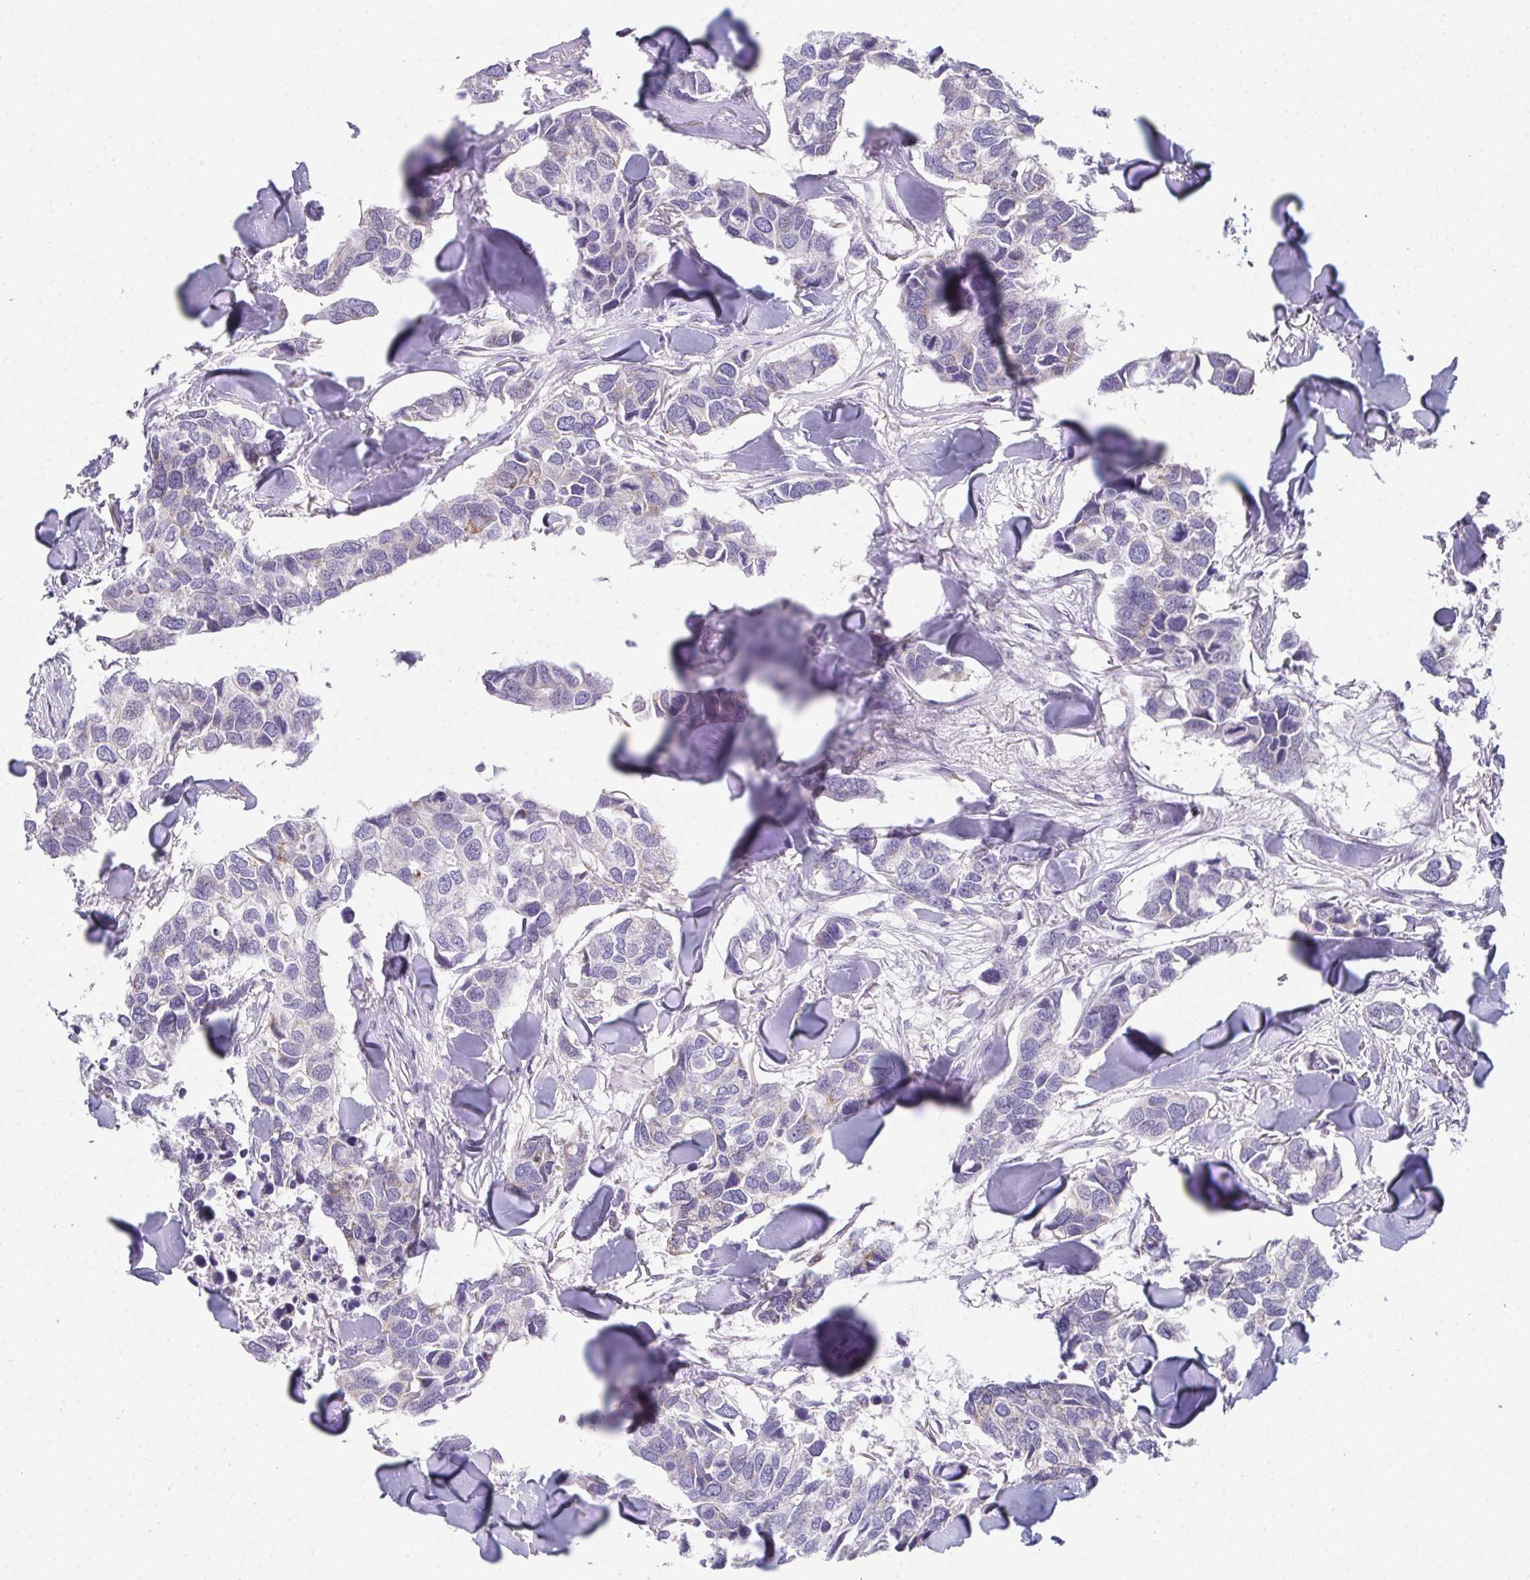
{"staining": {"intensity": "negative", "quantity": "none", "location": "none"}, "tissue": "breast cancer", "cell_type": "Tumor cells", "image_type": "cancer", "snomed": [{"axis": "morphology", "description": "Duct carcinoma"}, {"axis": "topography", "description": "Breast"}], "caption": "The image shows no significant staining in tumor cells of breast cancer (intraductal carcinoma).", "gene": "TEX19", "patient": {"sex": "female", "age": 83}}